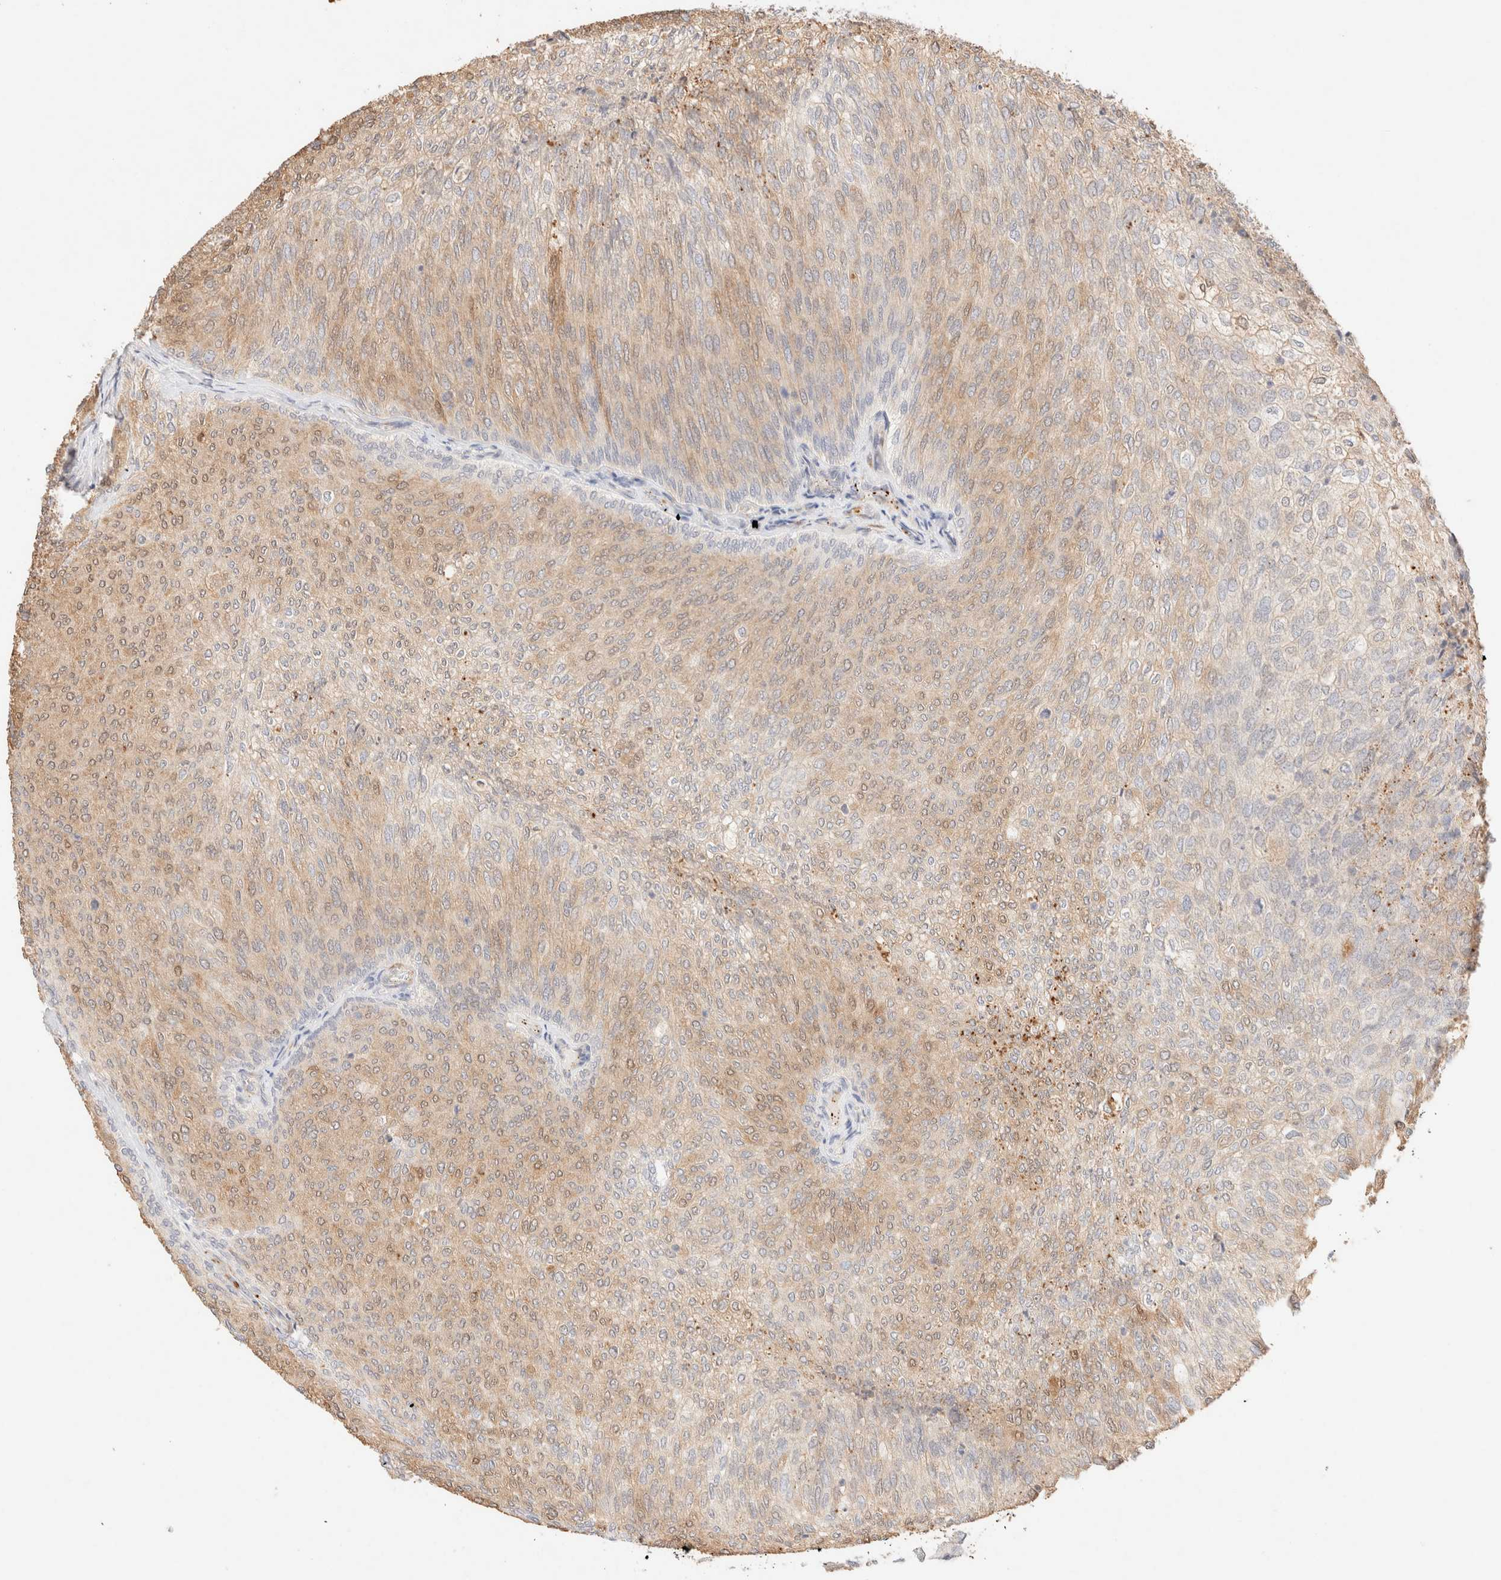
{"staining": {"intensity": "weak", "quantity": ">75%", "location": "cytoplasmic/membranous"}, "tissue": "urothelial cancer", "cell_type": "Tumor cells", "image_type": "cancer", "snomed": [{"axis": "morphology", "description": "Urothelial carcinoma, Low grade"}, {"axis": "topography", "description": "Urinary bladder"}], "caption": "Immunohistochemical staining of urothelial cancer reveals weak cytoplasmic/membranous protein staining in about >75% of tumor cells. (brown staining indicates protein expression, while blue staining denotes nuclei).", "gene": "SNTB1", "patient": {"sex": "female", "age": 79}}